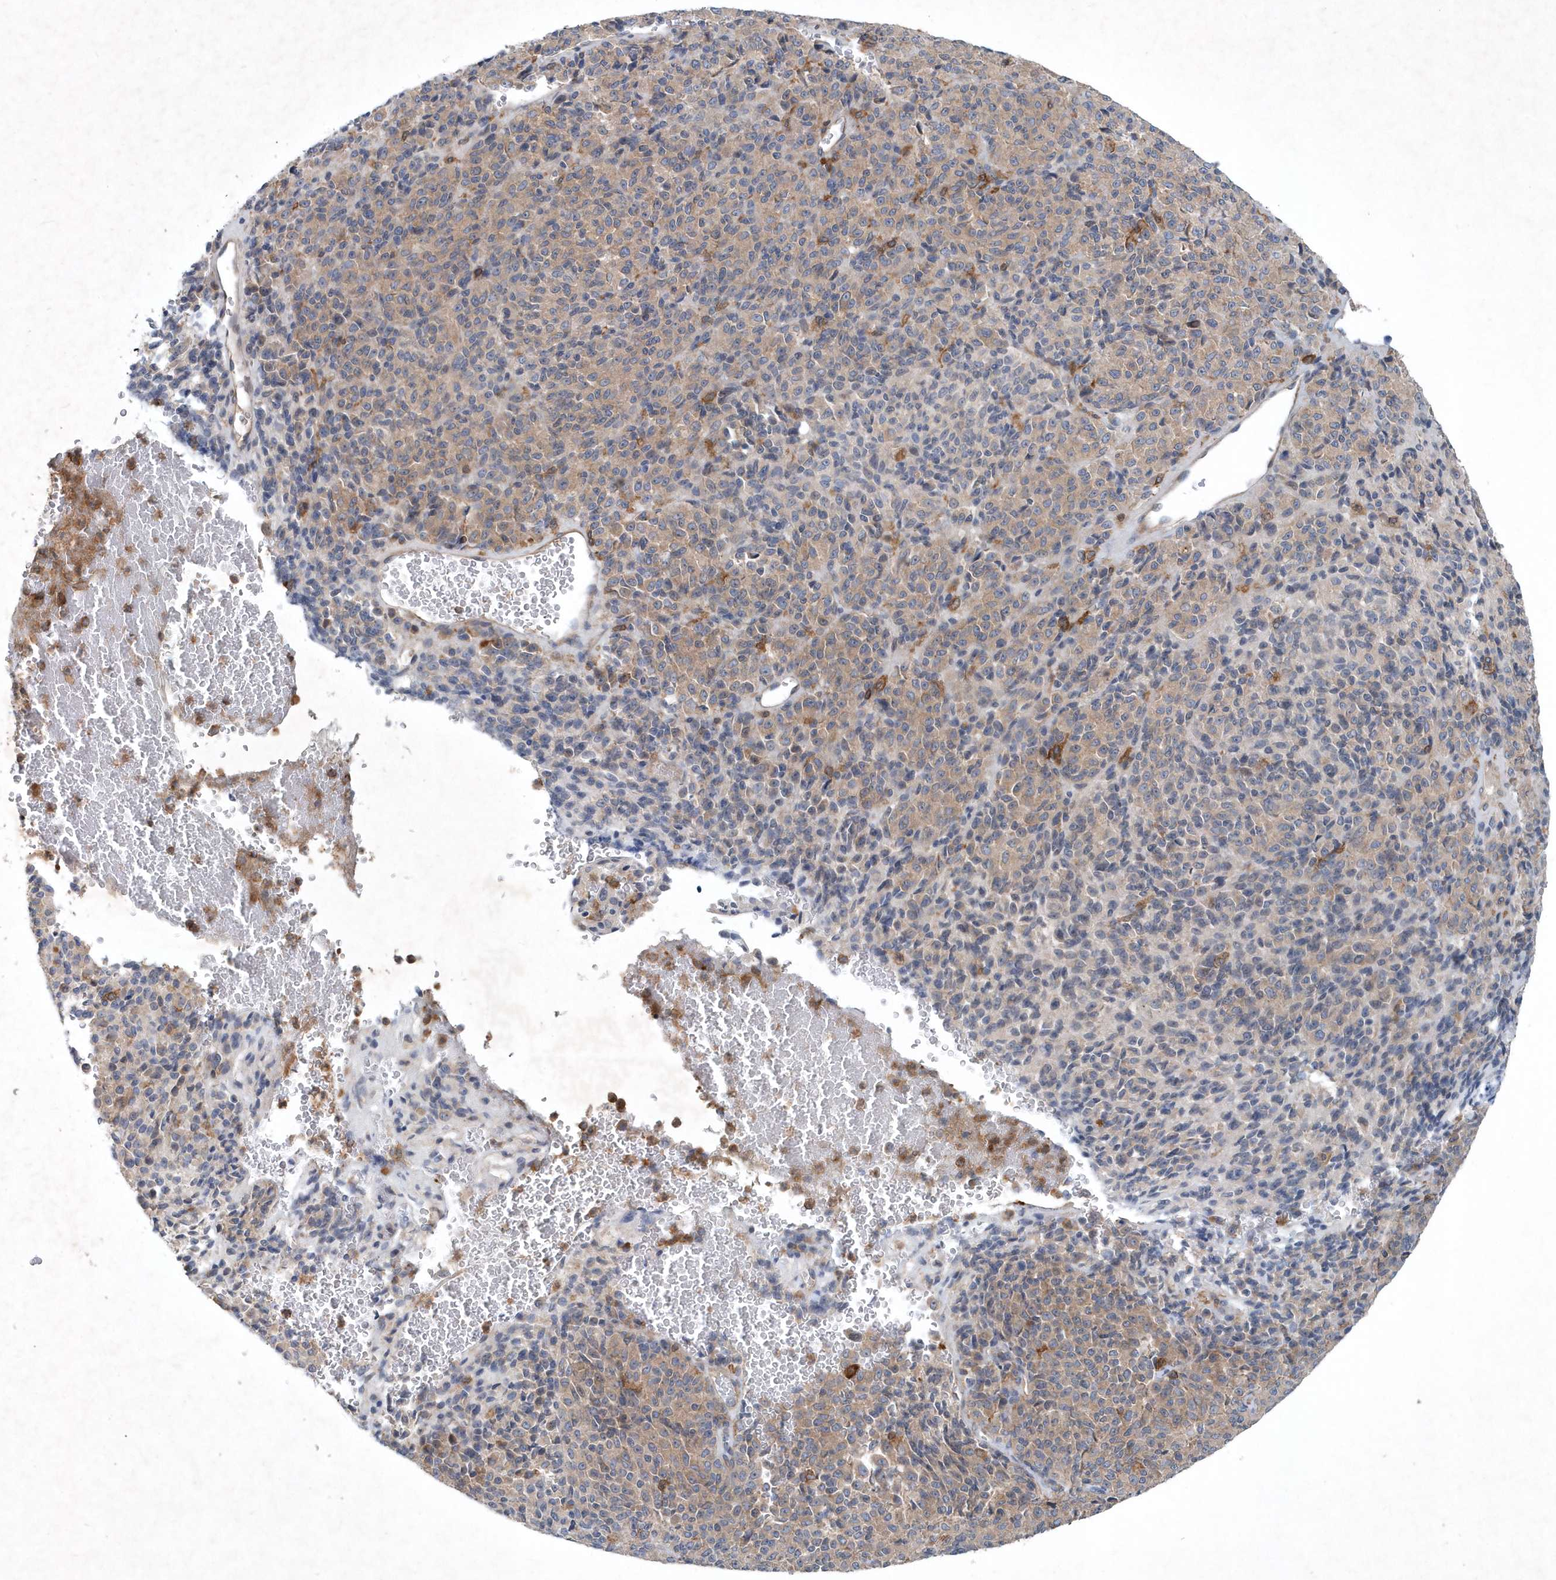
{"staining": {"intensity": "weak", "quantity": ">75%", "location": "cytoplasmic/membranous"}, "tissue": "melanoma", "cell_type": "Tumor cells", "image_type": "cancer", "snomed": [{"axis": "morphology", "description": "Malignant melanoma, Metastatic site"}, {"axis": "topography", "description": "Brain"}], "caption": "Weak cytoplasmic/membranous staining for a protein is identified in about >75% of tumor cells of malignant melanoma (metastatic site) using IHC.", "gene": "P2RY10", "patient": {"sex": "female", "age": 56}}